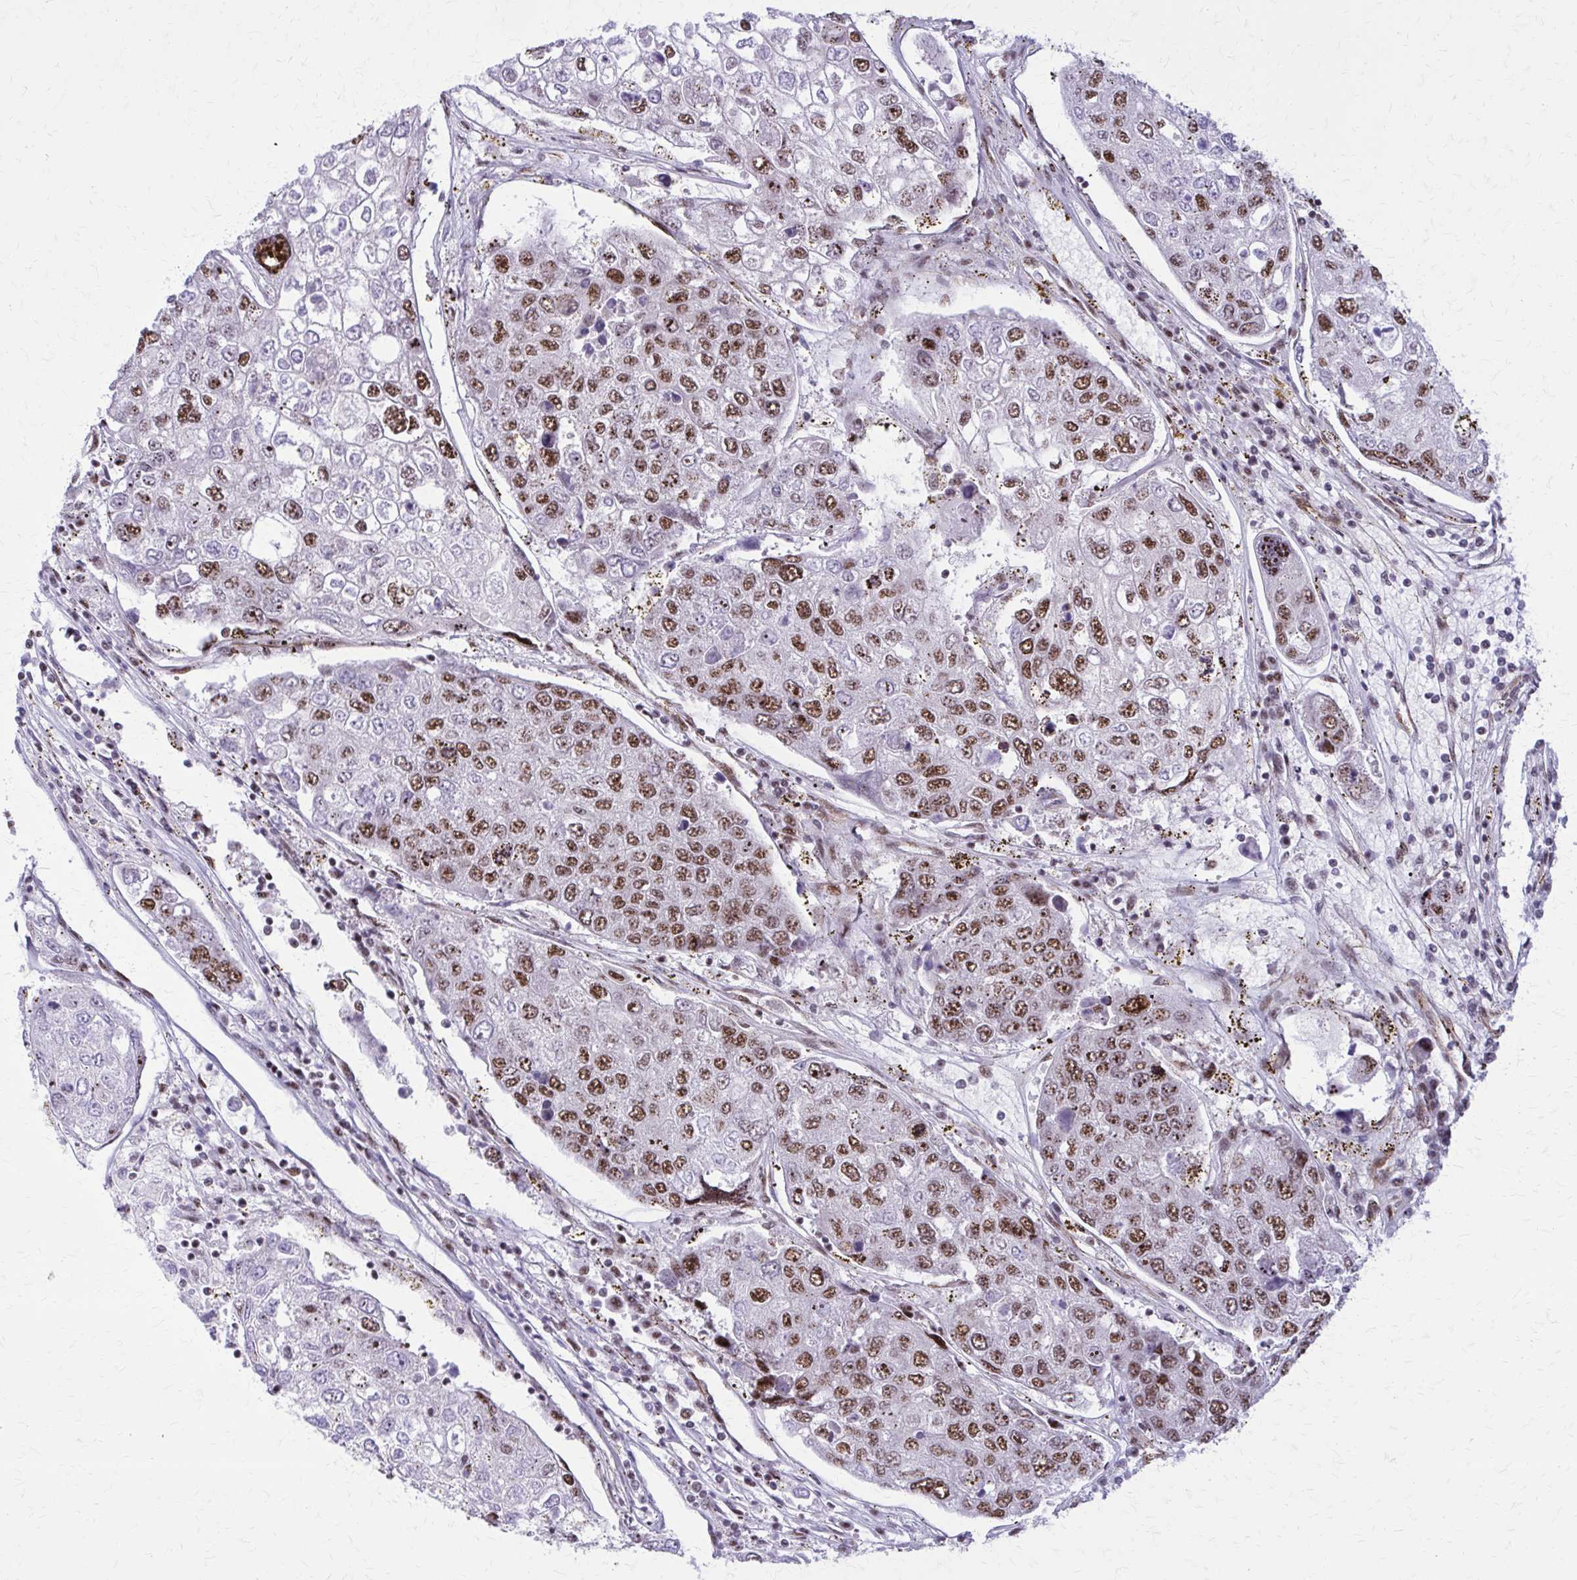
{"staining": {"intensity": "moderate", "quantity": ">75%", "location": "nuclear"}, "tissue": "urothelial cancer", "cell_type": "Tumor cells", "image_type": "cancer", "snomed": [{"axis": "morphology", "description": "Urothelial carcinoma, High grade"}, {"axis": "topography", "description": "Lymph node"}, {"axis": "topography", "description": "Urinary bladder"}], "caption": "A photomicrograph showing moderate nuclear staining in approximately >75% of tumor cells in urothelial cancer, as visualized by brown immunohistochemical staining.", "gene": "NRBF2", "patient": {"sex": "male", "age": 51}}